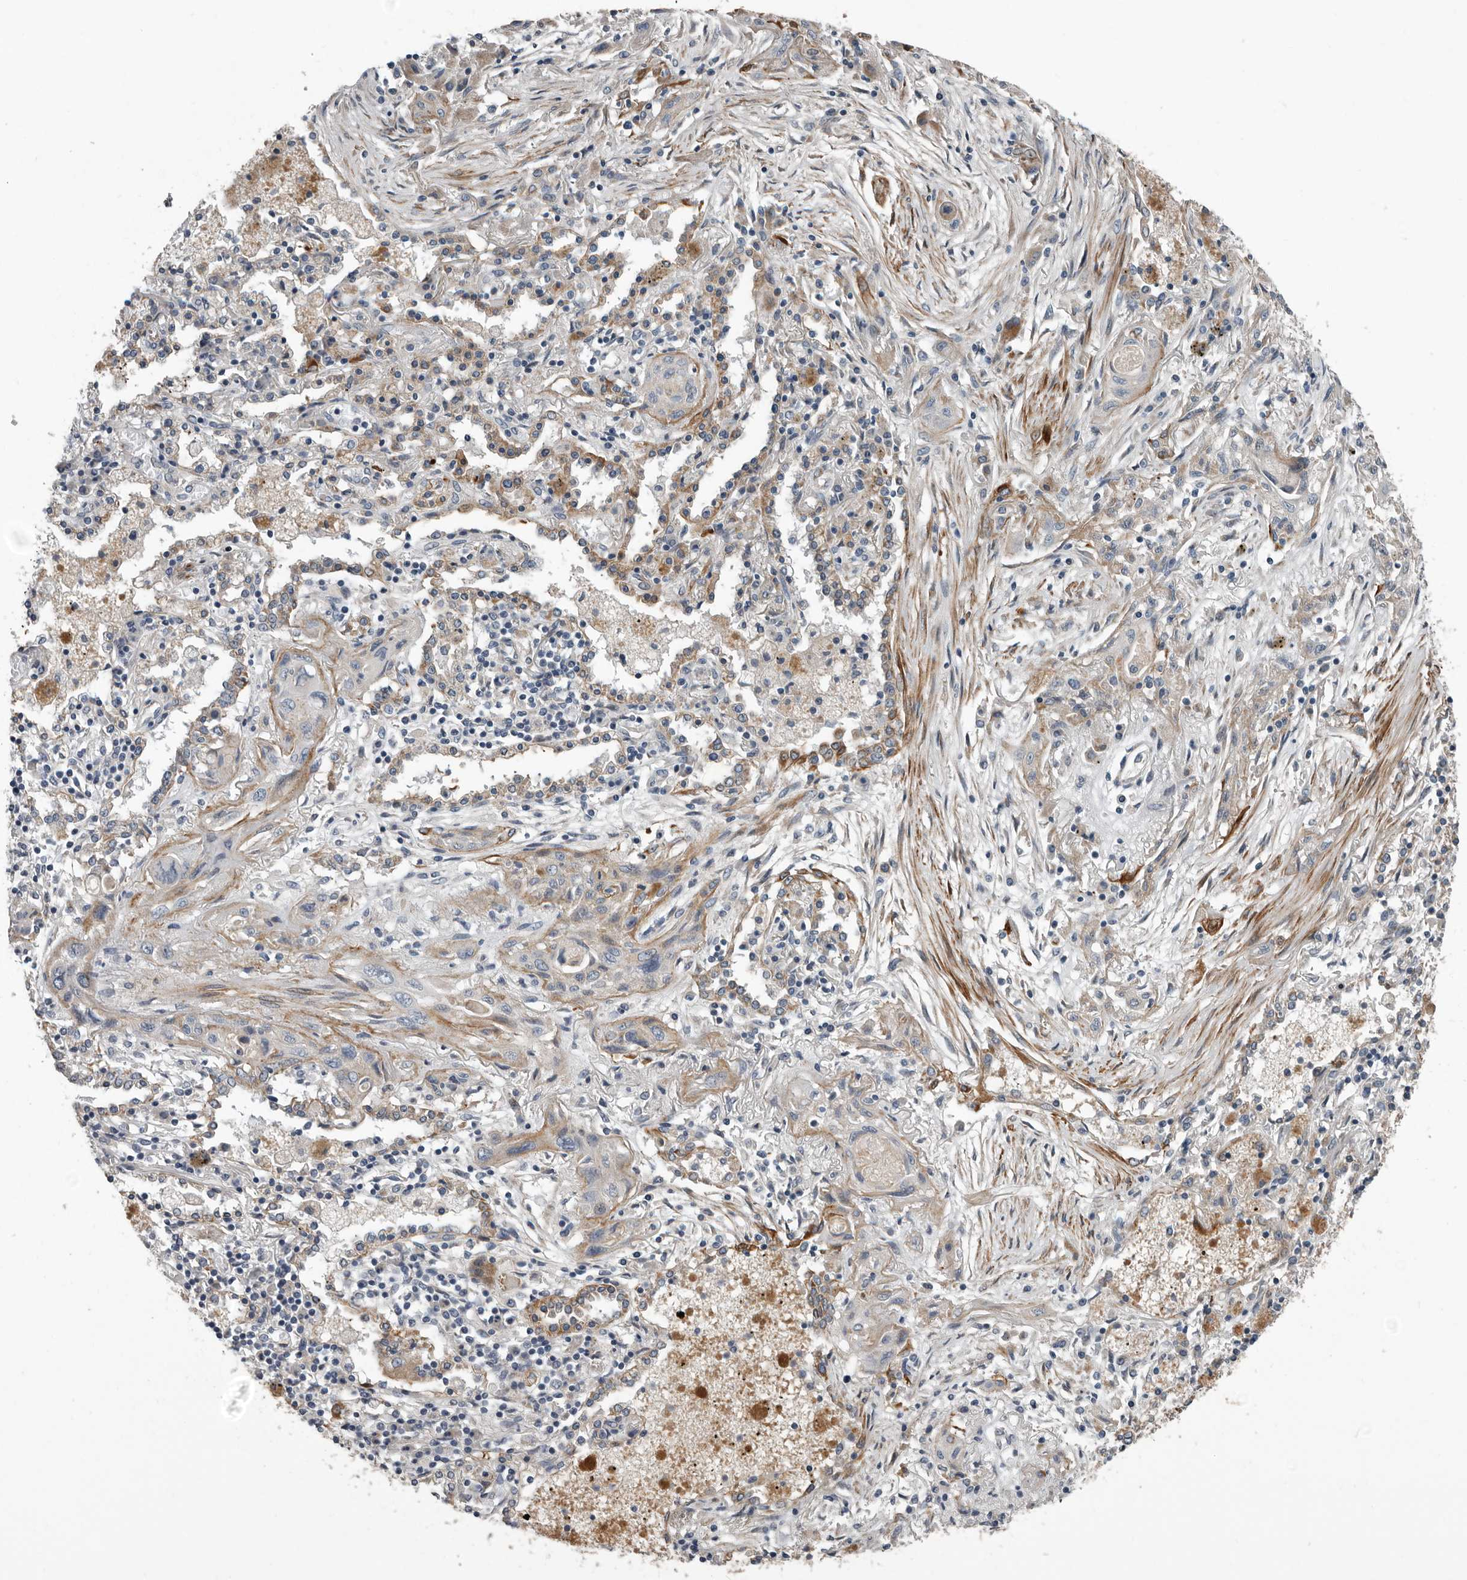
{"staining": {"intensity": "weak", "quantity": "25%-75%", "location": "cytoplasmic/membranous"}, "tissue": "lung cancer", "cell_type": "Tumor cells", "image_type": "cancer", "snomed": [{"axis": "morphology", "description": "Squamous cell carcinoma, NOS"}, {"axis": "topography", "description": "Lung"}], "caption": "Tumor cells show weak cytoplasmic/membranous expression in approximately 25%-75% of cells in lung cancer (squamous cell carcinoma).", "gene": "DPY19L4", "patient": {"sex": "female", "age": 47}}